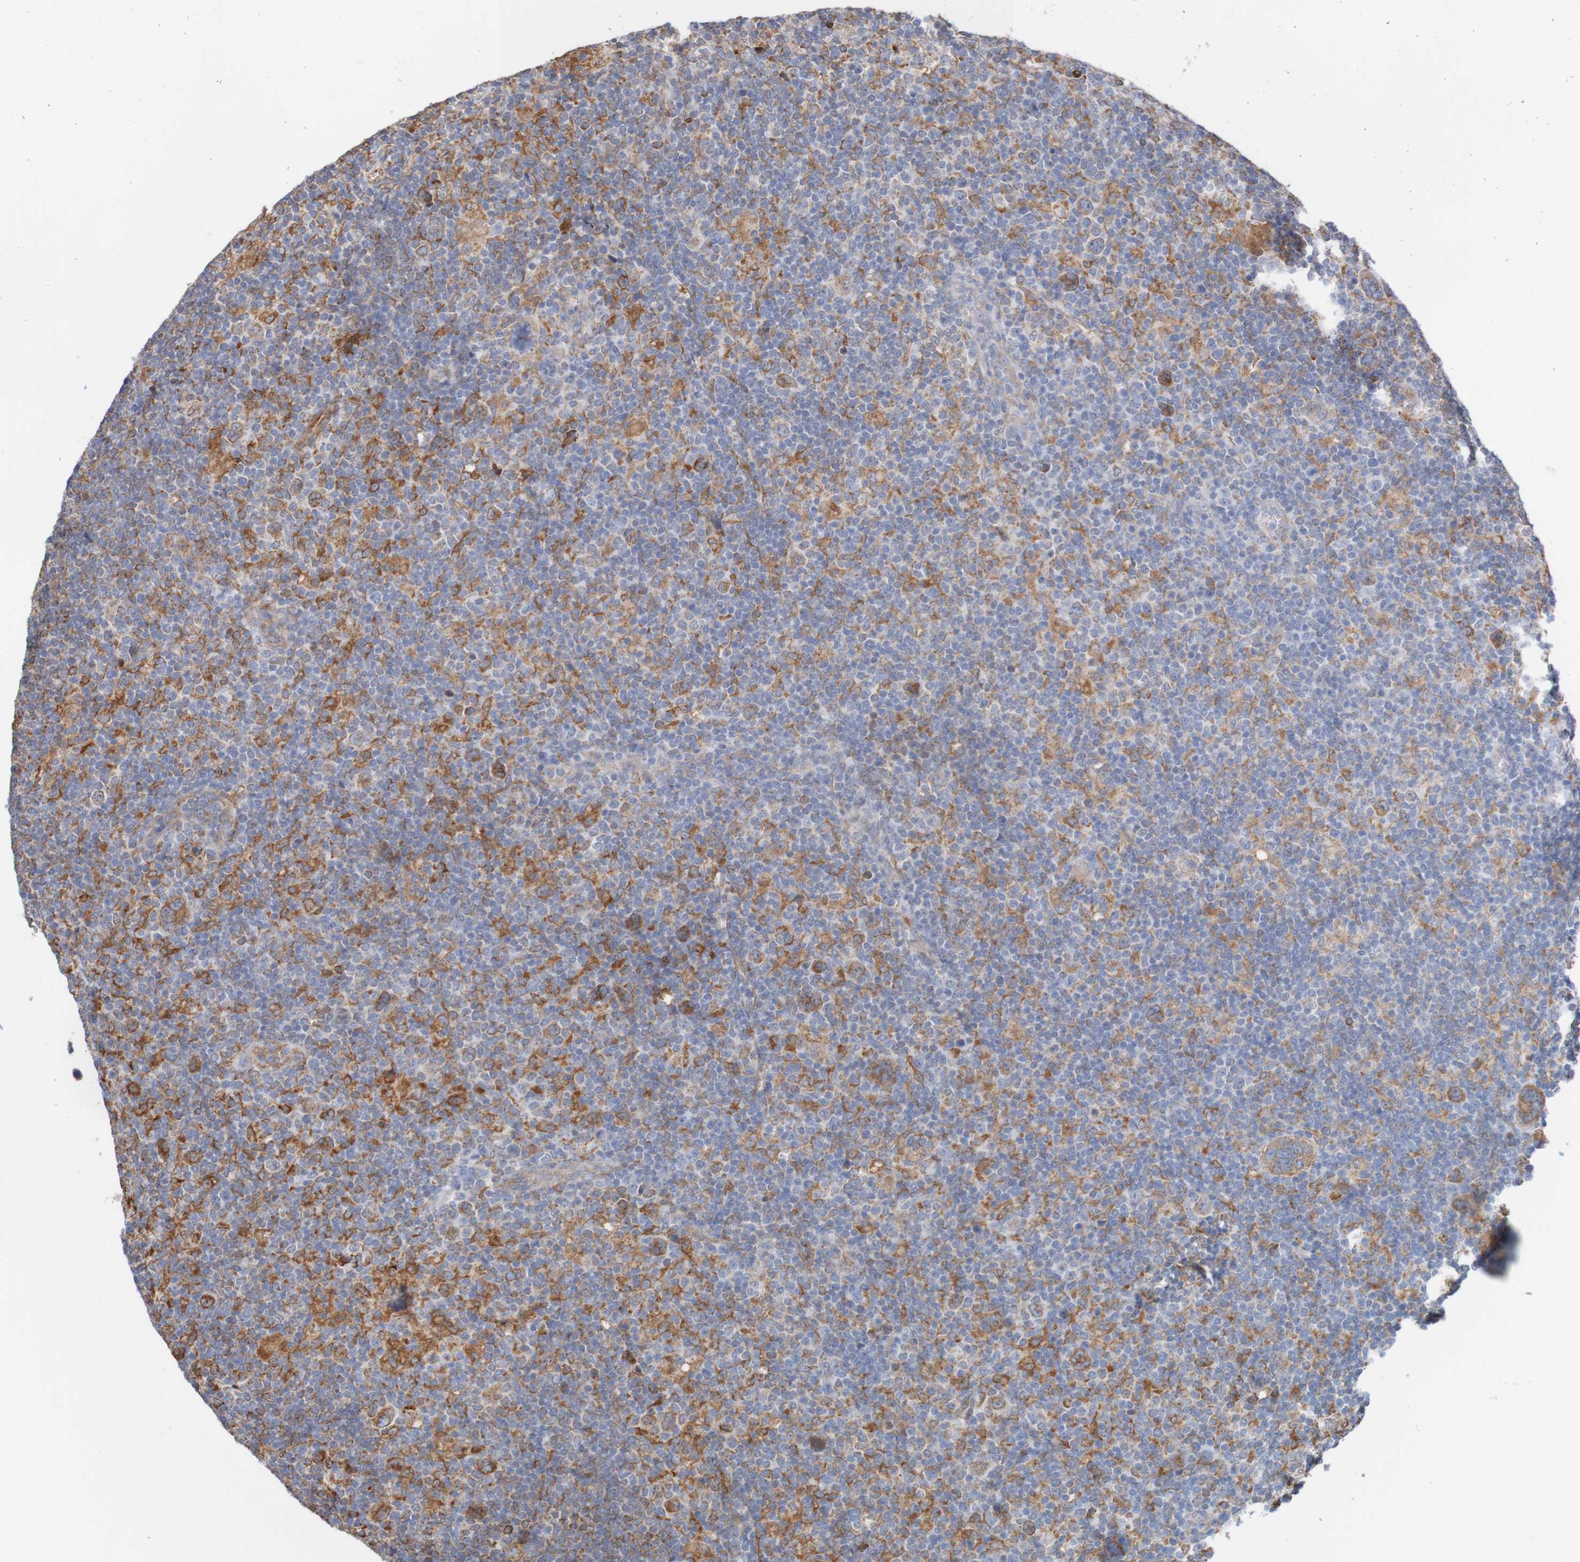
{"staining": {"intensity": "moderate", "quantity": ">75%", "location": "cytoplasmic/membranous"}, "tissue": "lymphoma", "cell_type": "Tumor cells", "image_type": "cancer", "snomed": [{"axis": "morphology", "description": "Hodgkin's disease, NOS"}, {"axis": "topography", "description": "Lymph node"}], "caption": "Hodgkin's disease tissue shows moderate cytoplasmic/membranous positivity in approximately >75% of tumor cells, visualized by immunohistochemistry.", "gene": "PDIA3", "patient": {"sex": "female", "age": 57}}